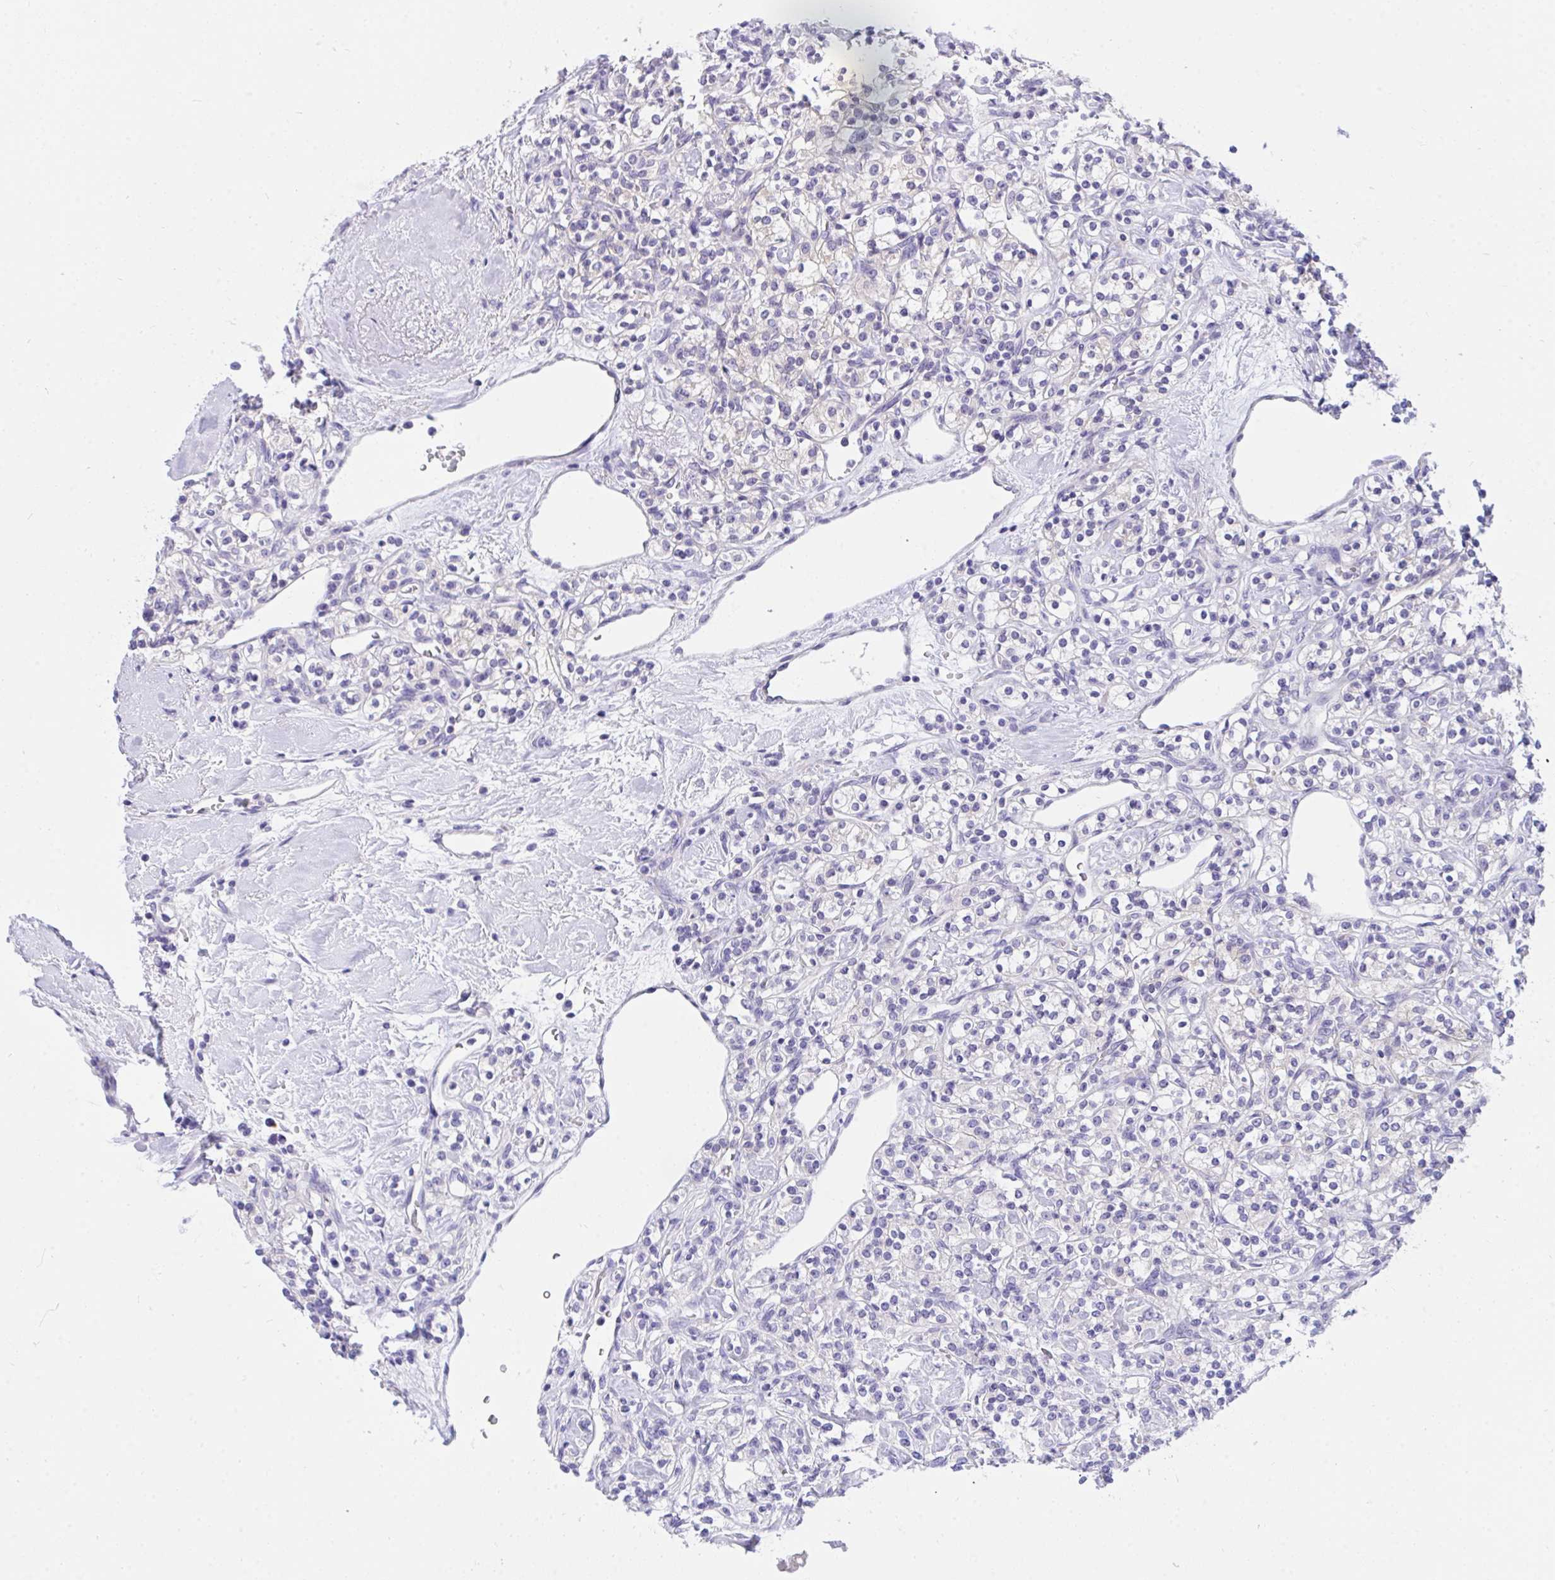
{"staining": {"intensity": "negative", "quantity": "none", "location": "none"}, "tissue": "renal cancer", "cell_type": "Tumor cells", "image_type": "cancer", "snomed": [{"axis": "morphology", "description": "Adenocarcinoma, NOS"}, {"axis": "topography", "description": "Kidney"}], "caption": "The image exhibits no staining of tumor cells in renal adenocarcinoma.", "gene": "TLN2", "patient": {"sex": "male", "age": 77}}